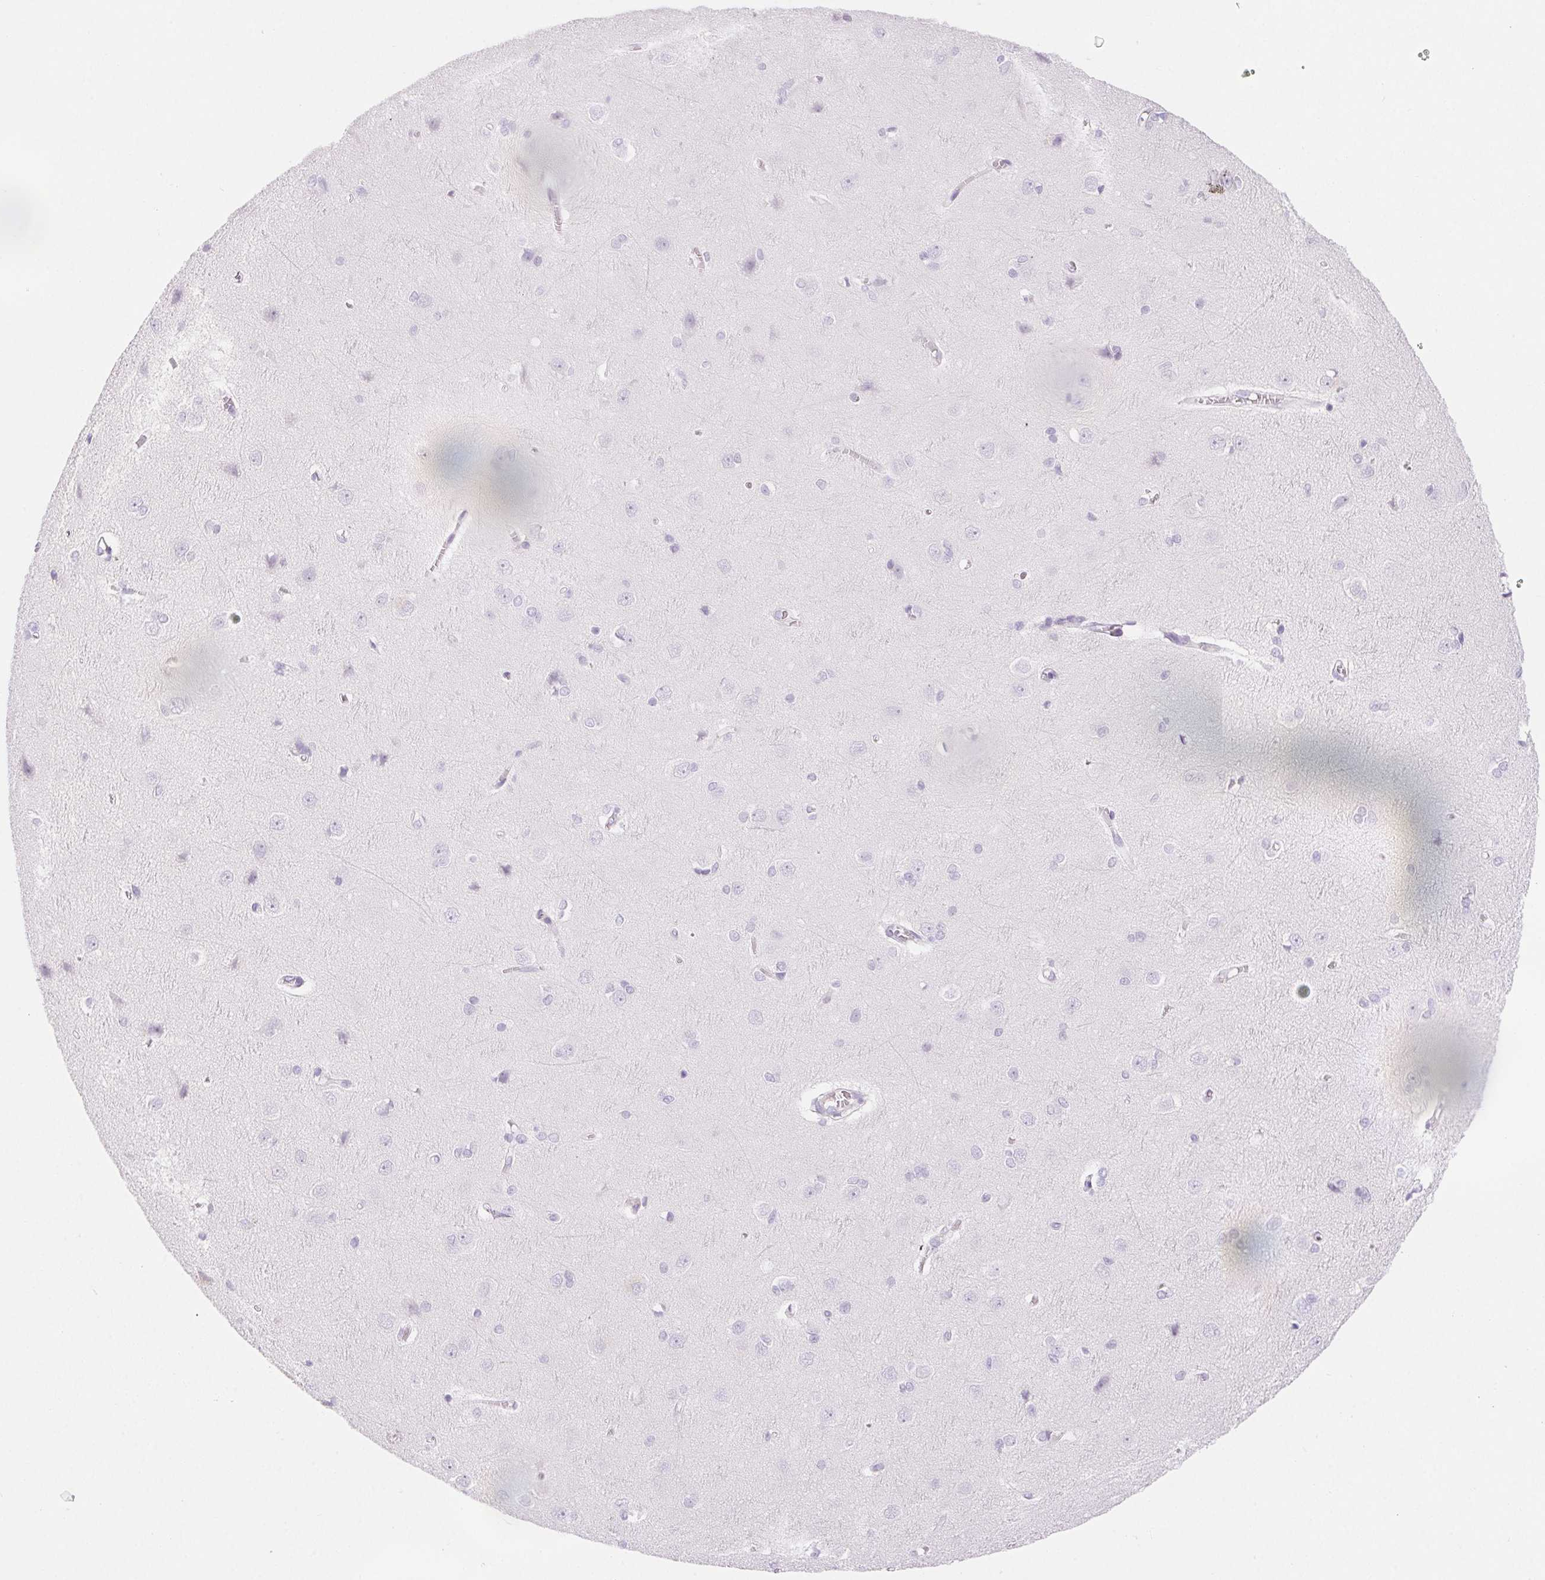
{"staining": {"intensity": "negative", "quantity": "none", "location": "none"}, "tissue": "cerebral cortex", "cell_type": "Endothelial cells", "image_type": "normal", "snomed": [{"axis": "morphology", "description": "Normal tissue, NOS"}, {"axis": "topography", "description": "Cerebral cortex"}], "caption": "Immunohistochemistry of normal human cerebral cortex reveals no positivity in endothelial cells.", "gene": "CLDN16", "patient": {"sex": "male", "age": 37}}